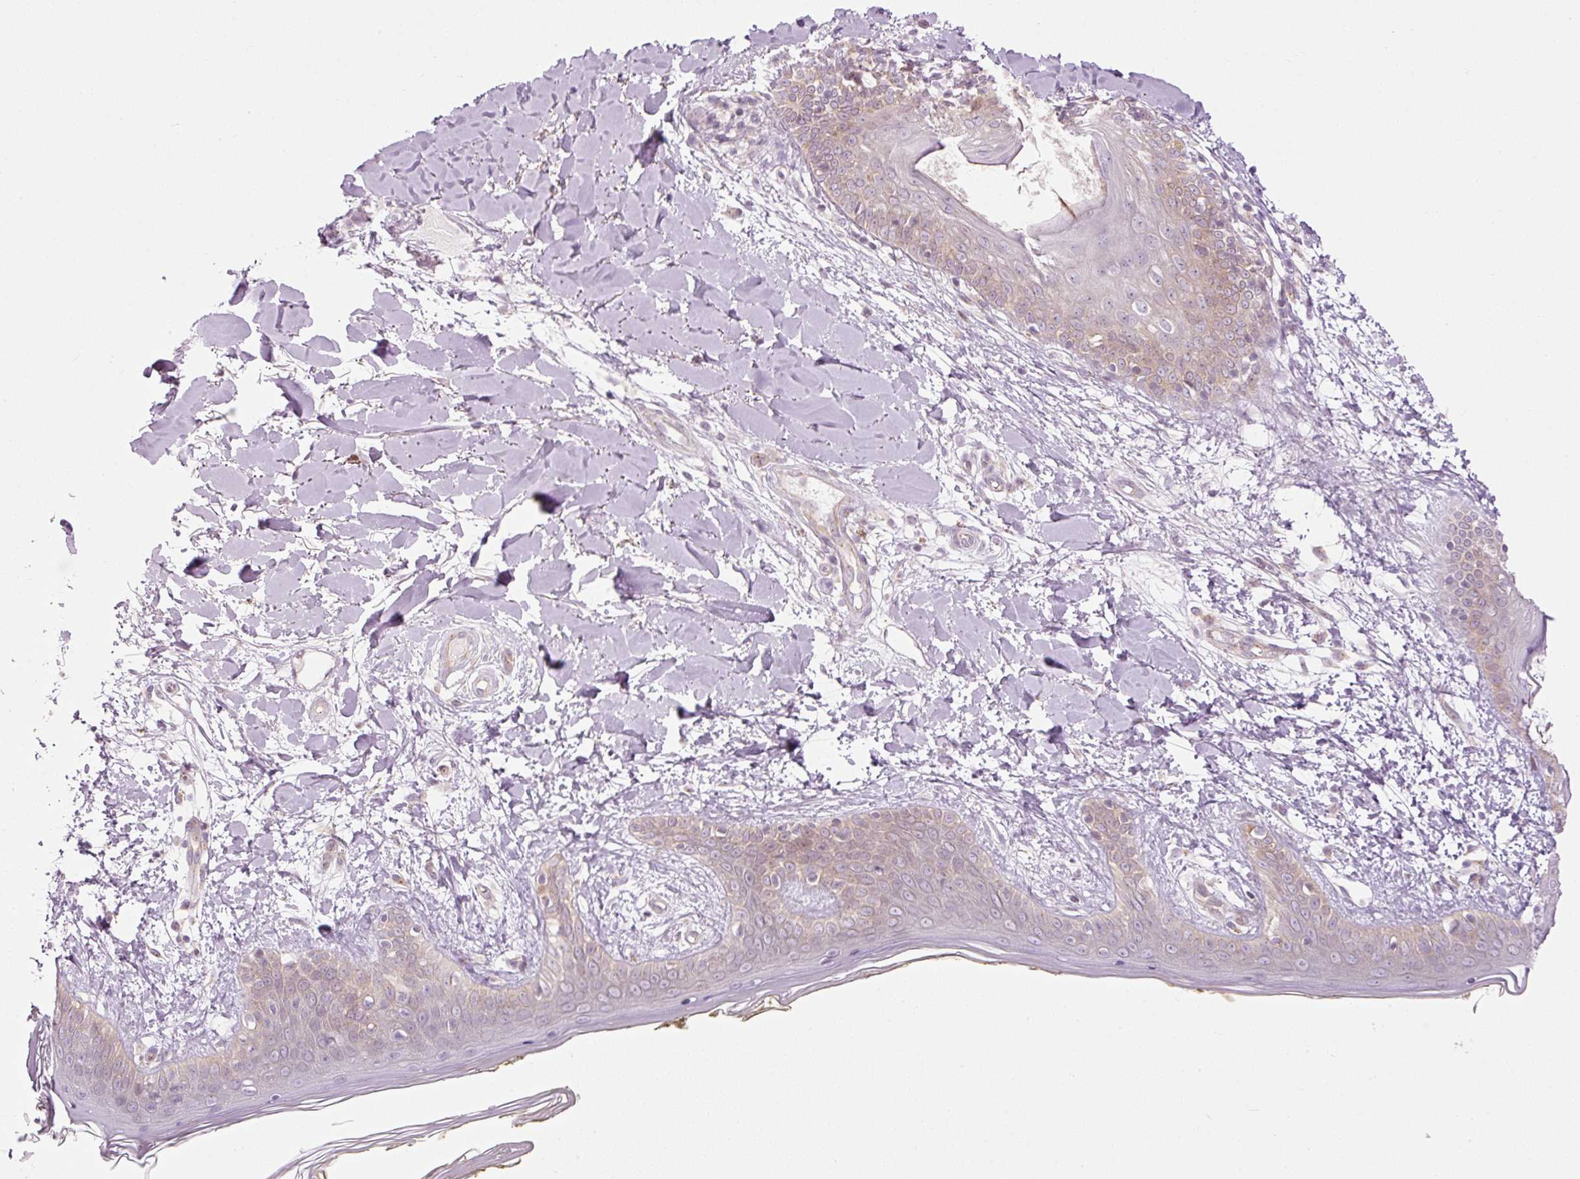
{"staining": {"intensity": "negative", "quantity": "none", "location": "none"}, "tissue": "skin", "cell_type": "Fibroblasts", "image_type": "normal", "snomed": [{"axis": "morphology", "description": "Normal tissue, NOS"}, {"axis": "topography", "description": "Skin"}], "caption": "DAB (3,3'-diaminobenzidine) immunohistochemical staining of unremarkable human skin shows no significant staining in fibroblasts.", "gene": "MZT2A", "patient": {"sex": "female", "age": 34}}